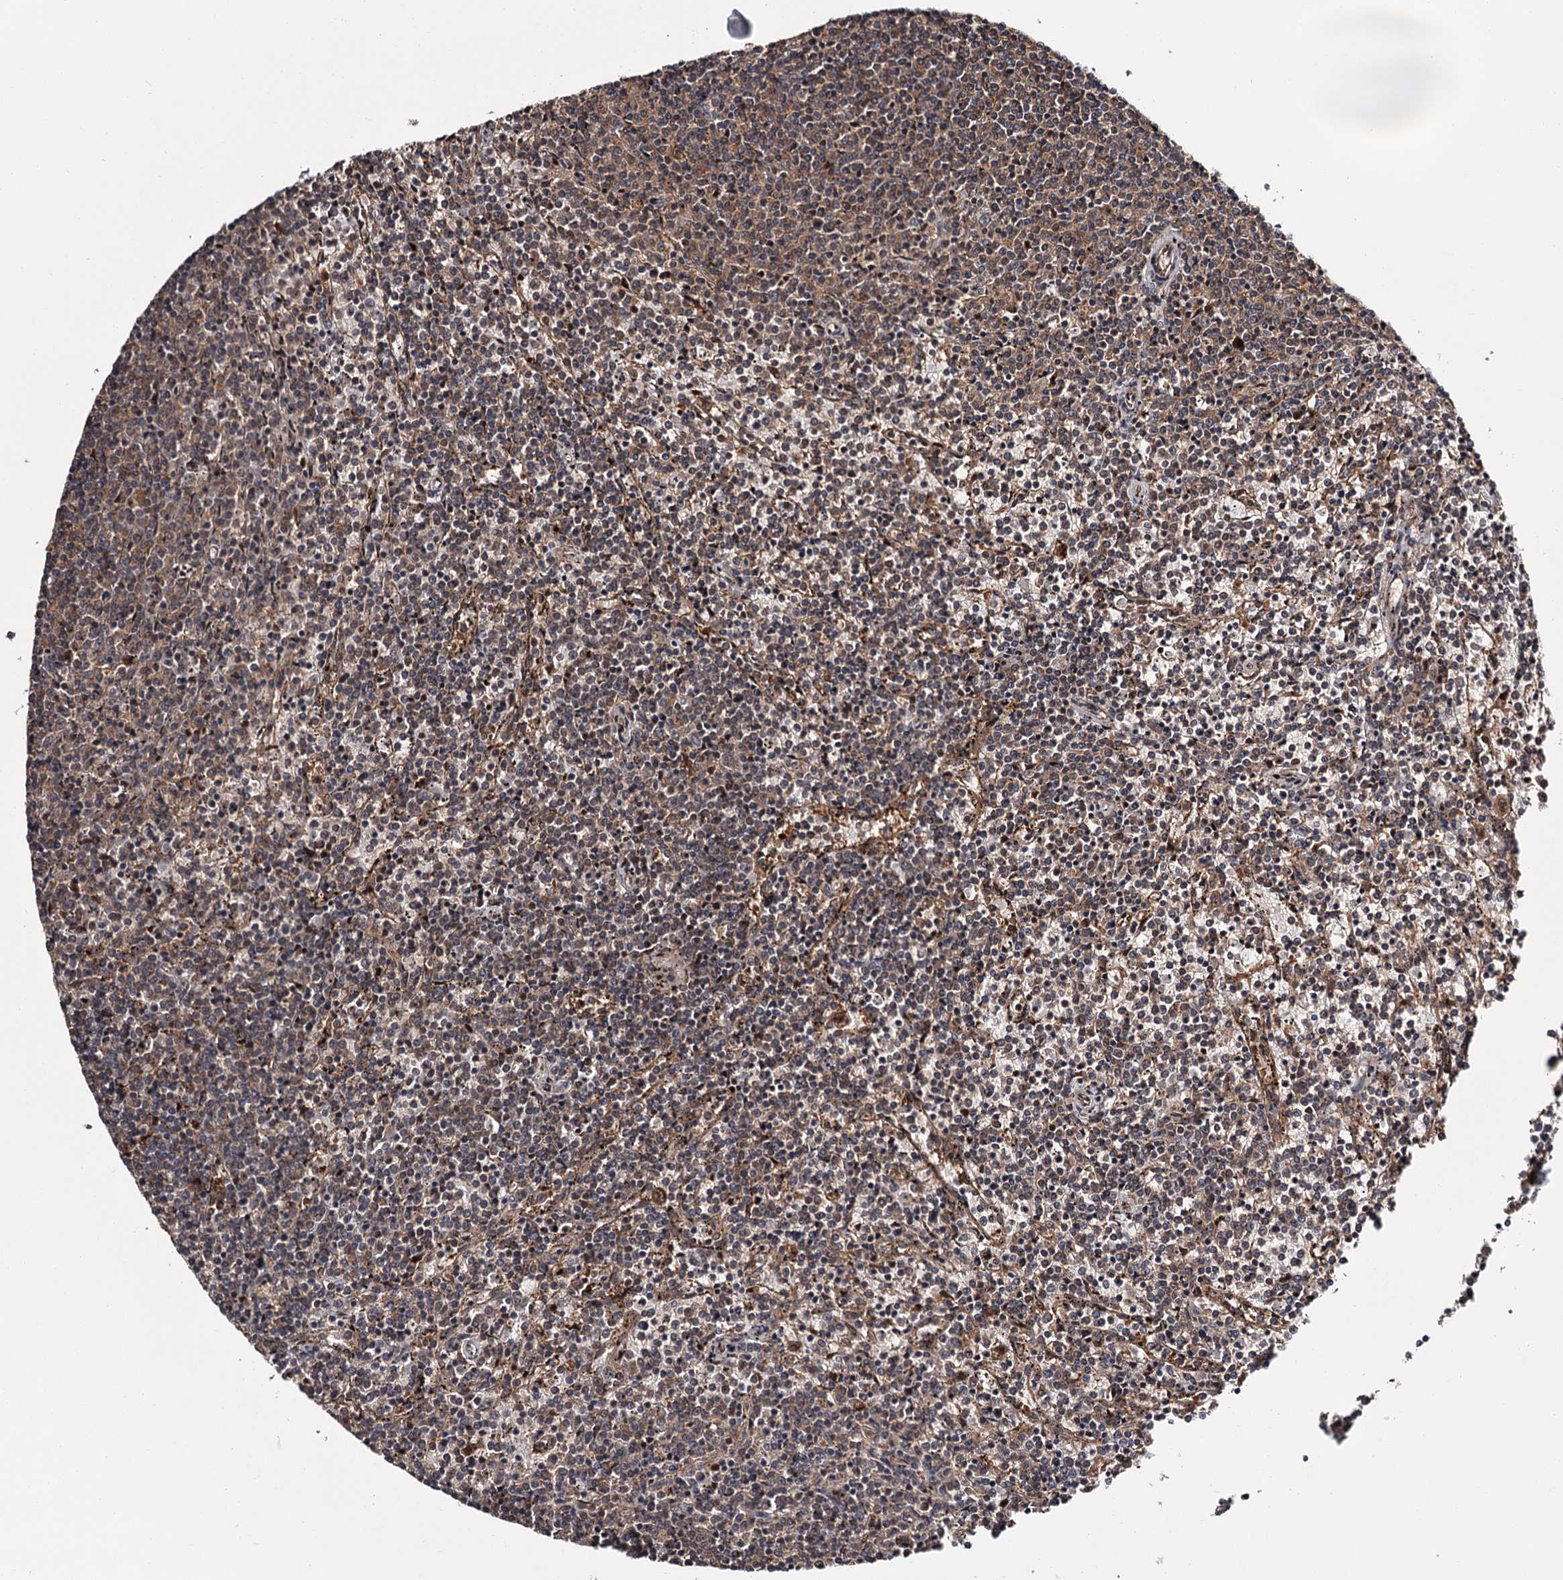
{"staining": {"intensity": "weak", "quantity": ">75%", "location": "cytoplasmic/membranous"}, "tissue": "lymphoma", "cell_type": "Tumor cells", "image_type": "cancer", "snomed": [{"axis": "morphology", "description": "Malignant lymphoma, non-Hodgkin's type, Low grade"}, {"axis": "topography", "description": "Spleen"}], "caption": "The immunohistochemical stain highlights weak cytoplasmic/membranous staining in tumor cells of low-grade malignant lymphoma, non-Hodgkin's type tissue.", "gene": "DAO", "patient": {"sex": "female", "age": 50}}